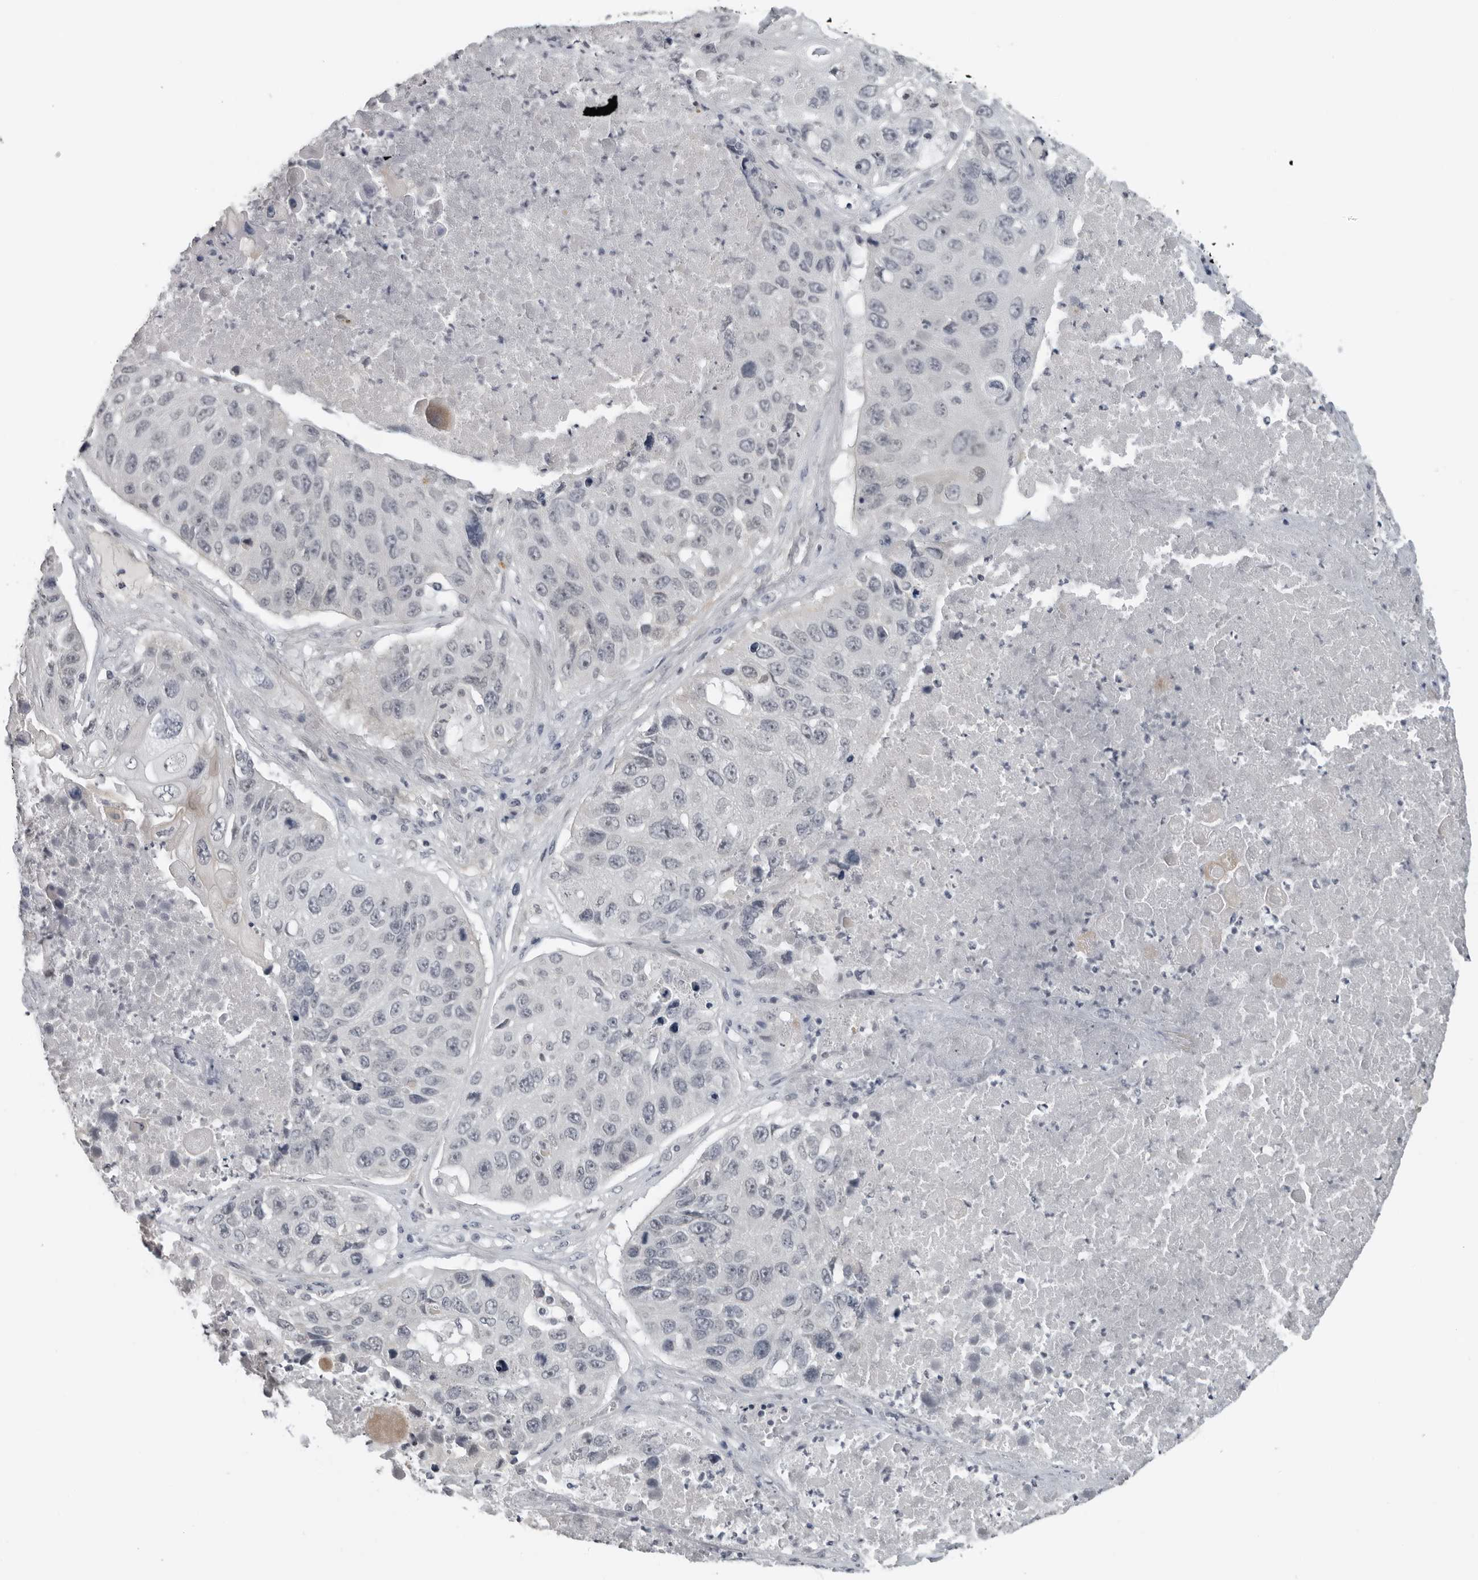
{"staining": {"intensity": "negative", "quantity": "none", "location": "none"}, "tissue": "lung cancer", "cell_type": "Tumor cells", "image_type": "cancer", "snomed": [{"axis": "morphology", "description": "Squamous cell carcinoma, NOS"}, {"axis": "topography", "description": "Lung"}], "caption": "The photomicrograph demonstrates no significant expression in tumor cells of squamous cell carcinoma (lung).", "gene": "PRRX2", "patient": {"sex": "male", "age": 61}}